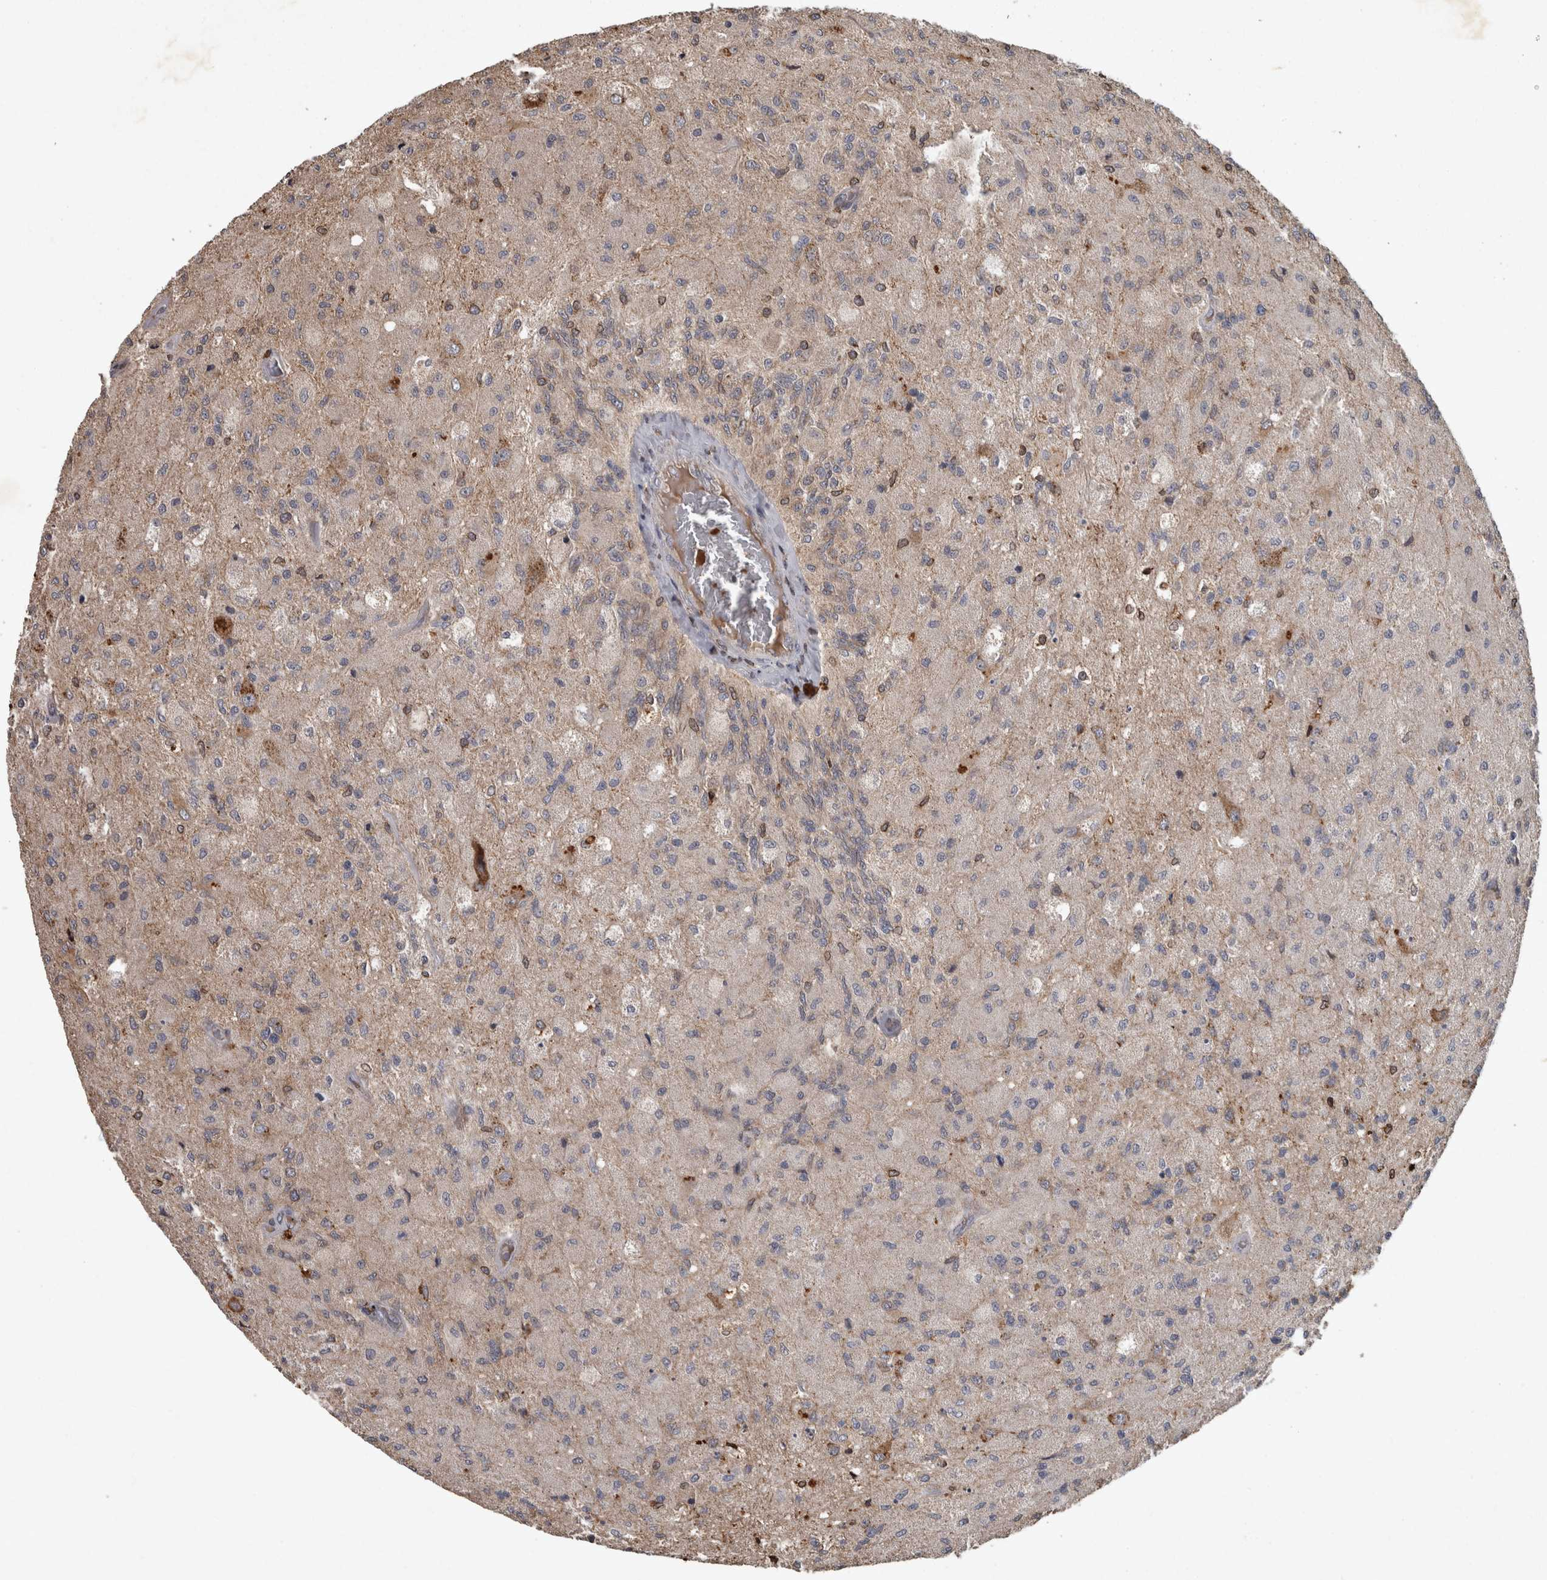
{"staining": {"intensity": "negative", "quantity": "none", "location": "none"}, "tissue": "glioma", "cell_type": "Tumor cells", "image_type": "cancer", "snomed": [{"axis": "morphology", "description": "Normal tissue, NOS"}, {"axis": "morphology", "description": "Glioma, malignant, High grade"}, {"axis": "topography", "description": "Cerebral cortex"}], "caption": "A photomicrograph of glioma stained for a protein reveals no brown staining in tumor cells.", "gene": "PPP1R3C", "patient": {"sex": "male", "age": 77}}